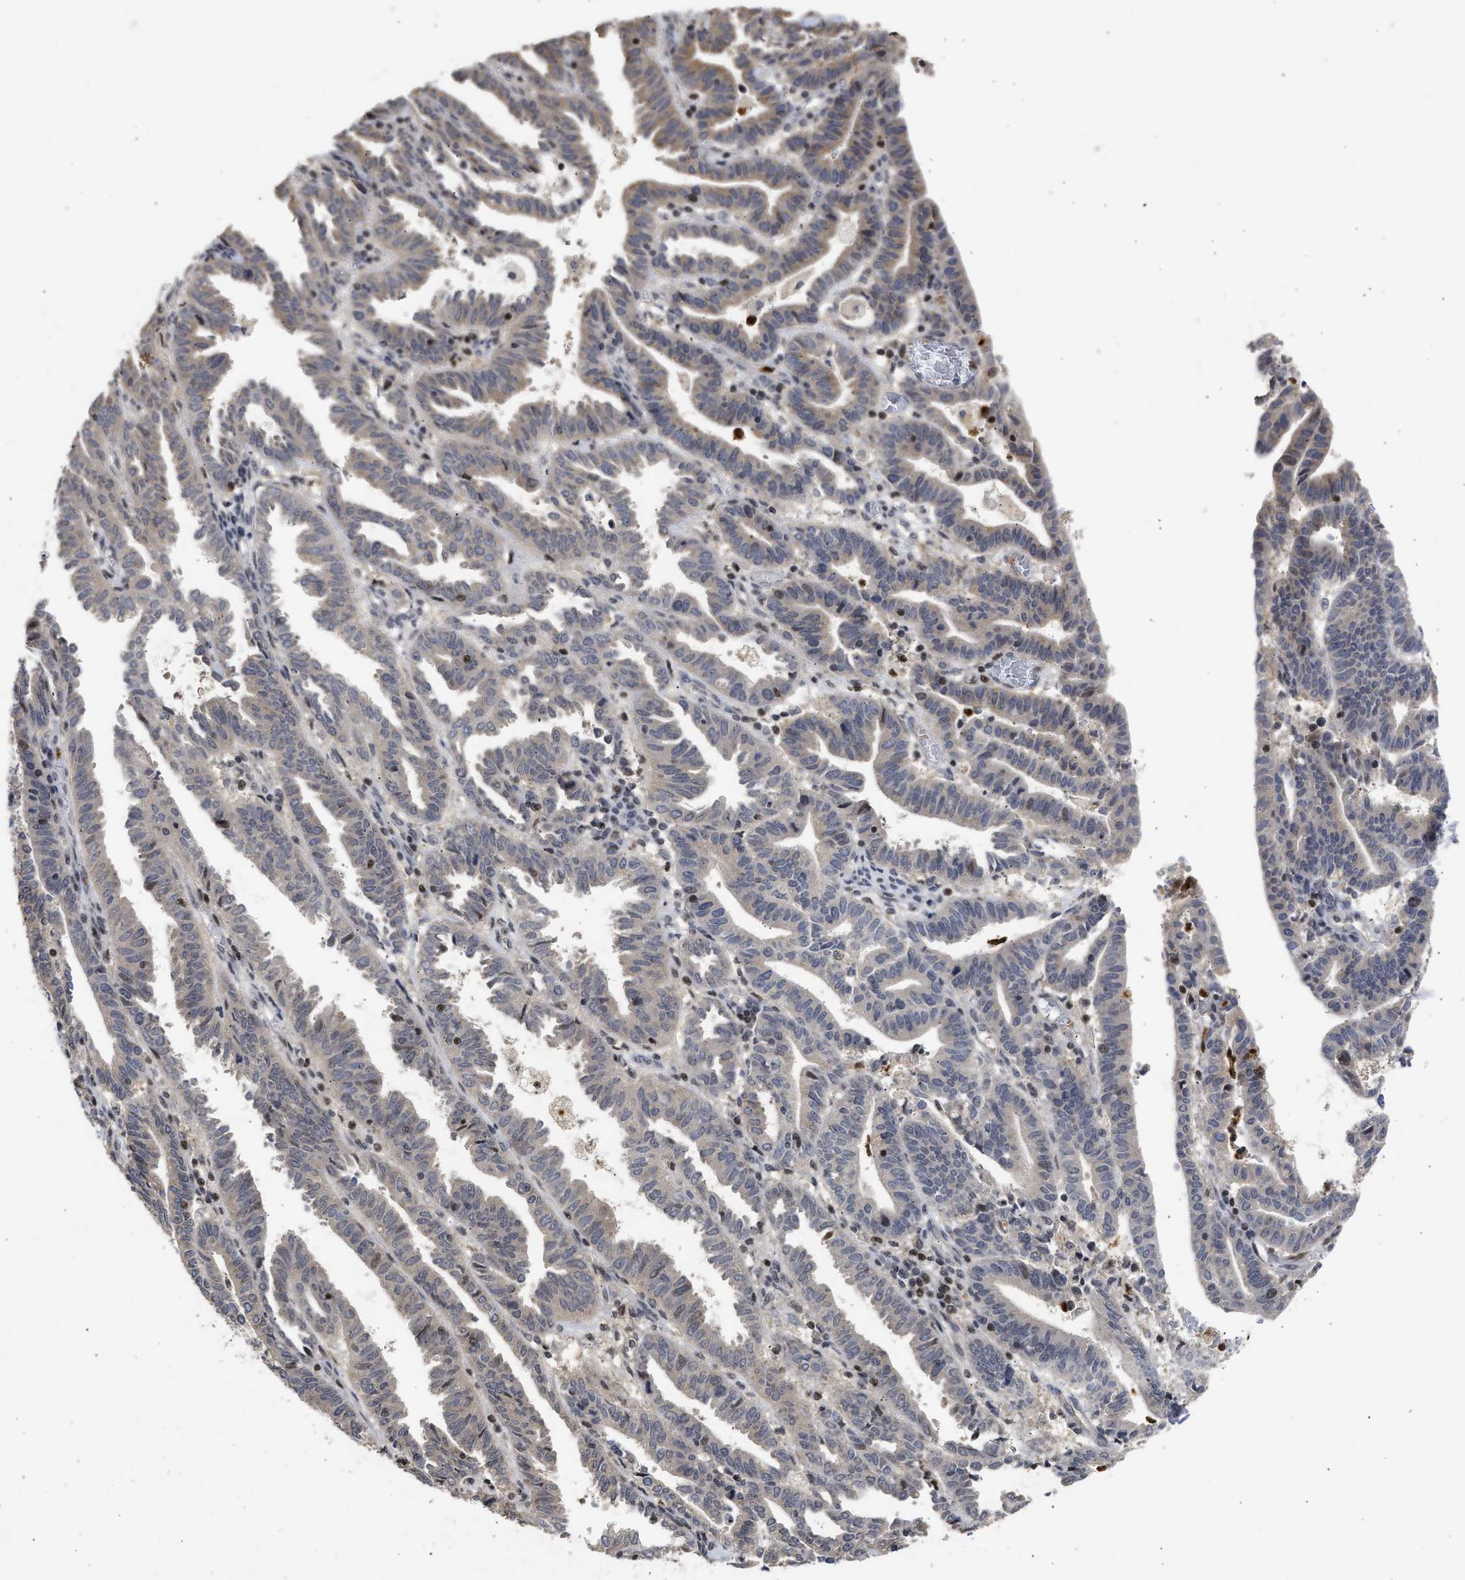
{"staining": {"intensity": "weak", "quantity": "<25%", "location": "cytoplasmic/membranous,nuclear"}, "tissue": "endometrial cancer", "cell_type": "Tumor cells", "image_type": "cancer", "snomed": [{"axis": "morphology", "description": "Adenocarcinoma, NOS"}, {"axis": "topography", "description": "Uterus"}], "caption": "High magnification brightfield microscopy of endometrial adenocarcinoma stained with DAB (3,3'-diaminobenzidine) (brown) and counterstained with hematoxylin (blue): tumor cells show no significant staining.", "gene": "ENSG00000142539", "patient": {"sex": "female", "age": 83}}